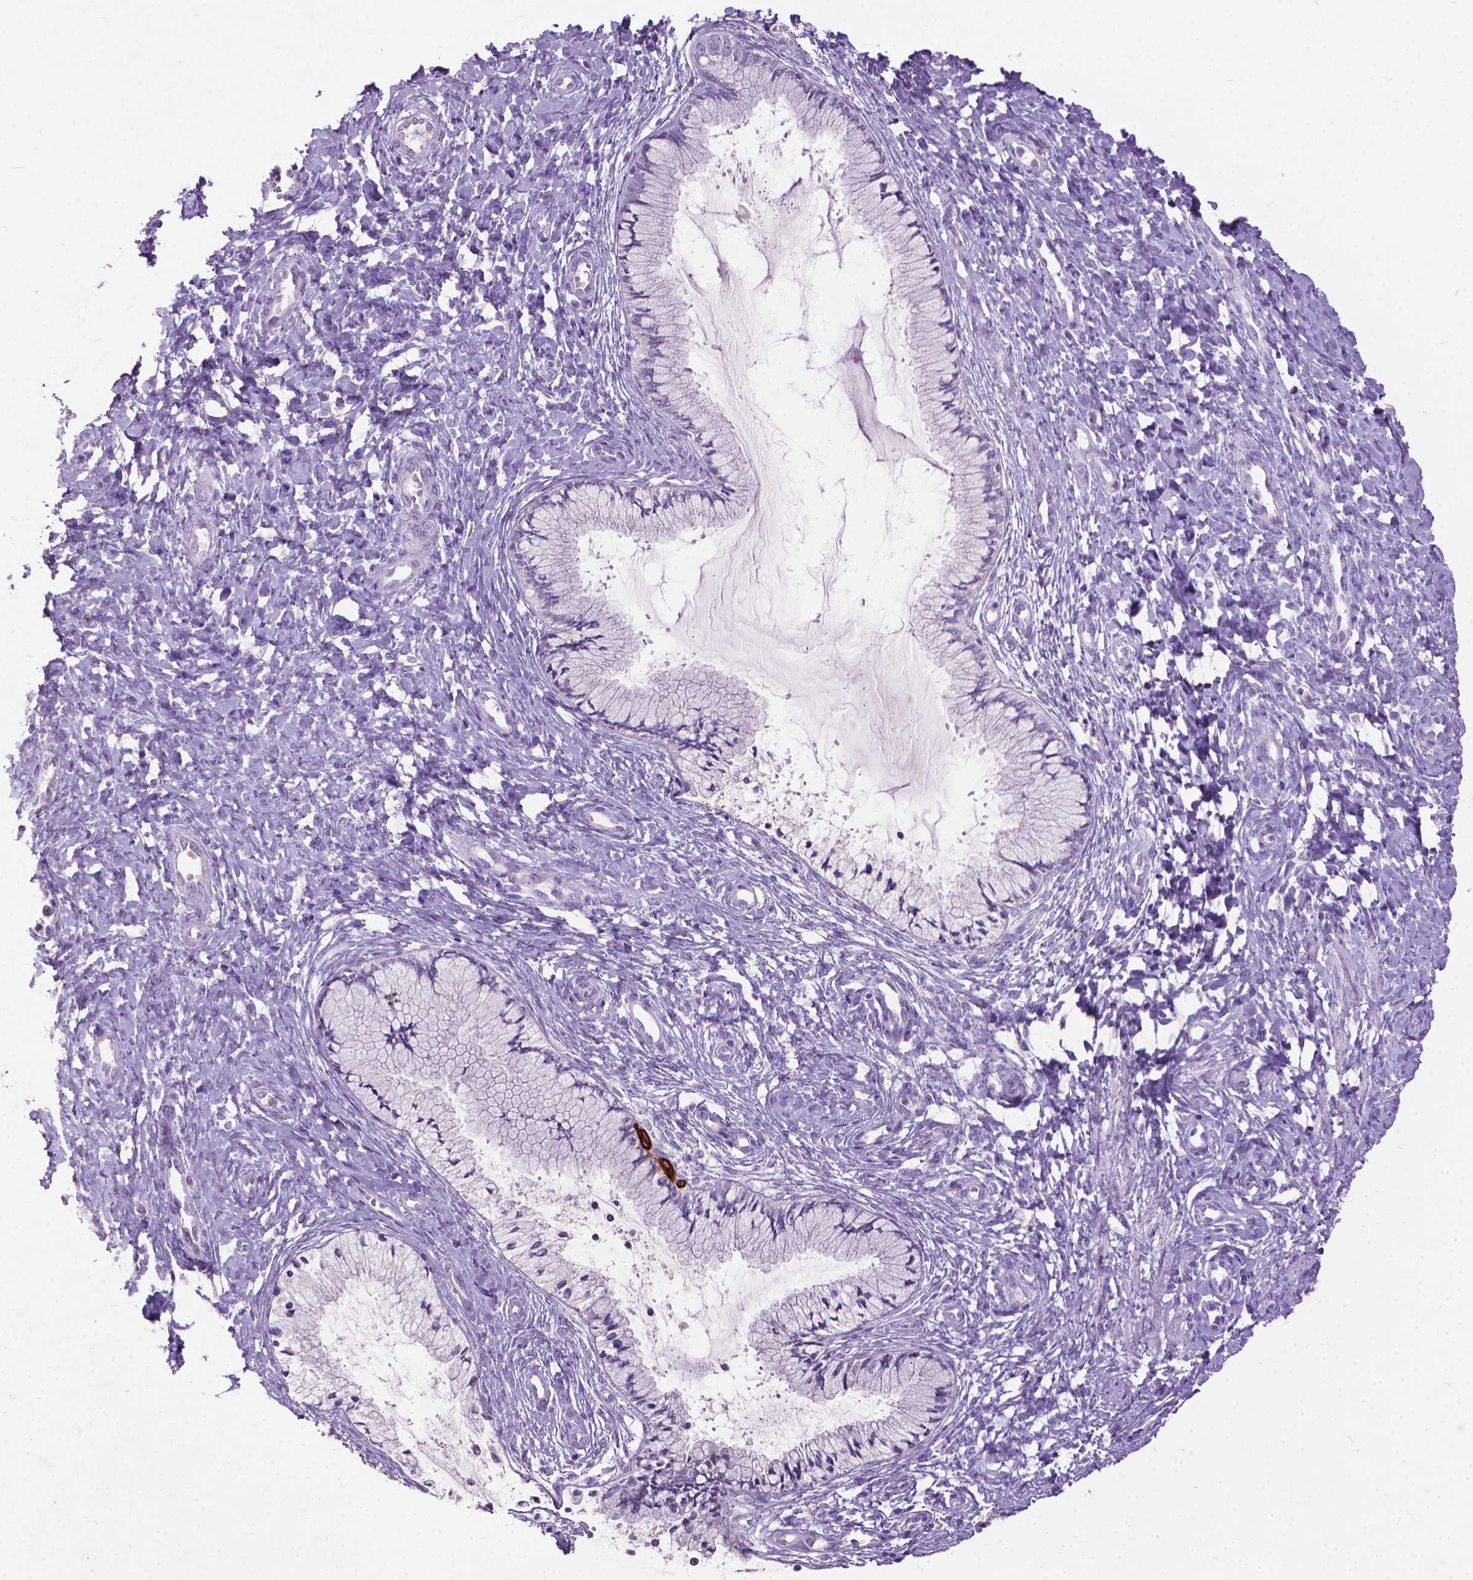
{"staining": {"intensity": "negative", "quantity": "none", "location": "none"}, "tissue": "cervix", "cell_type": "Glandular cells", "image_type": "normal", "snomed": [{"axis": "morphology", "description": "Normal tissue, NOS"}, {"axis": "topography", "description": "Cervix"}], "caption": "Immunohistochemistry image of normal cervix stained for a protein (brown), which demonstrates no staining in glandular cells. Brightfield microscopy of IHC stained with DAB (brown) and hematoxylin (blue), captured at high magnification.", "gene": "KRT5", "patient": {"sex": "female", "age": 37}}